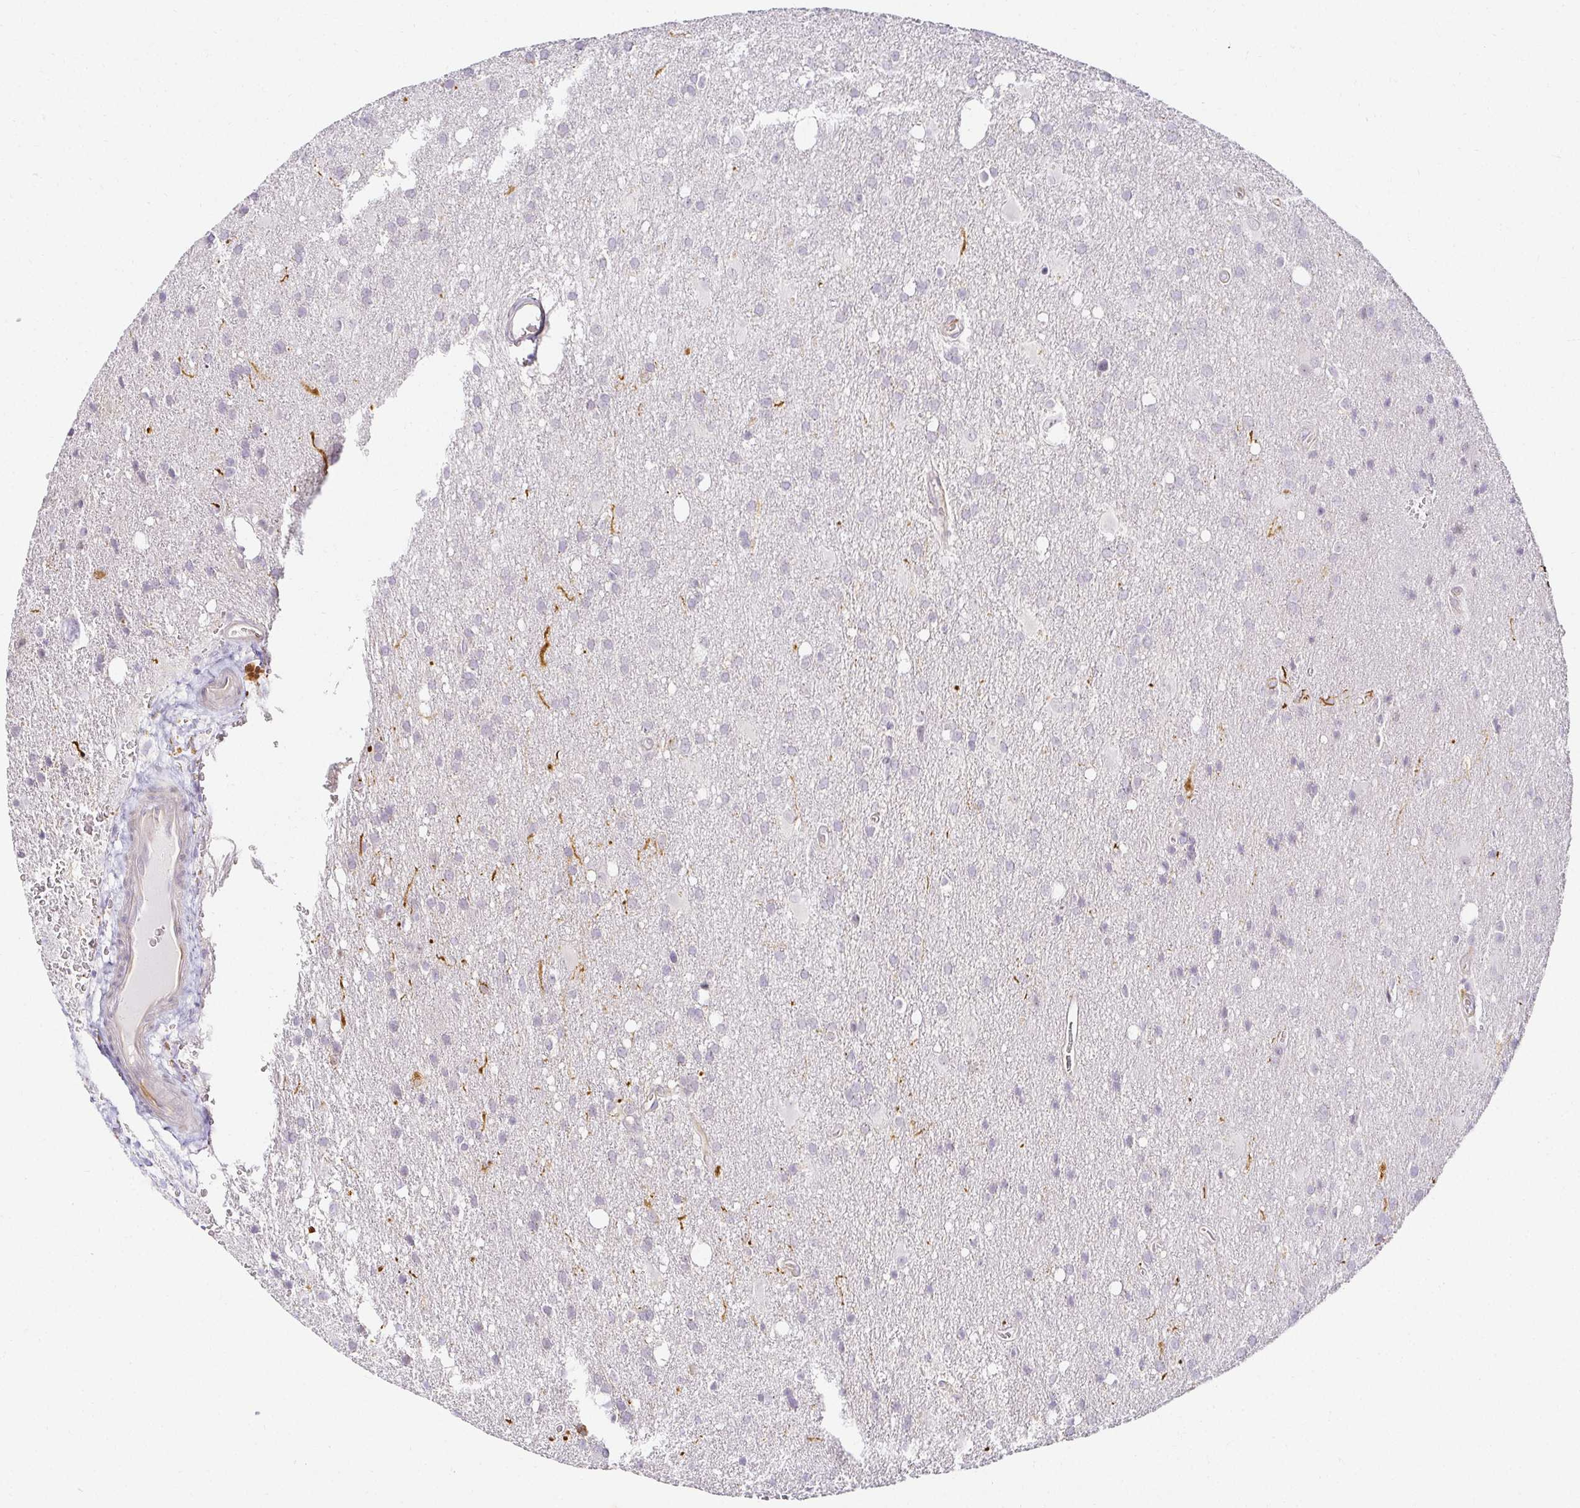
{"staining": {"intensity": "negative", "quantity": "none", "location": "none"}, "tissue": "glioma", "cell_type": "Tumor cells", "image_type": "cancer", "snomed": [{"axis": "morphology", "description": "Glioma, malignant, Low grade"}, {"axis": "topography", "description": "Brain"}], "caption": "A photomicrograph of glioma stained for a protein reveals no brown staining in tumor cells. (Brightfield microscopy of DAB (3,3'-diaminobenzidine) IHC at high magnification).", "gene": "ACAN", "patient": {"sex": "male", "age": 66}}